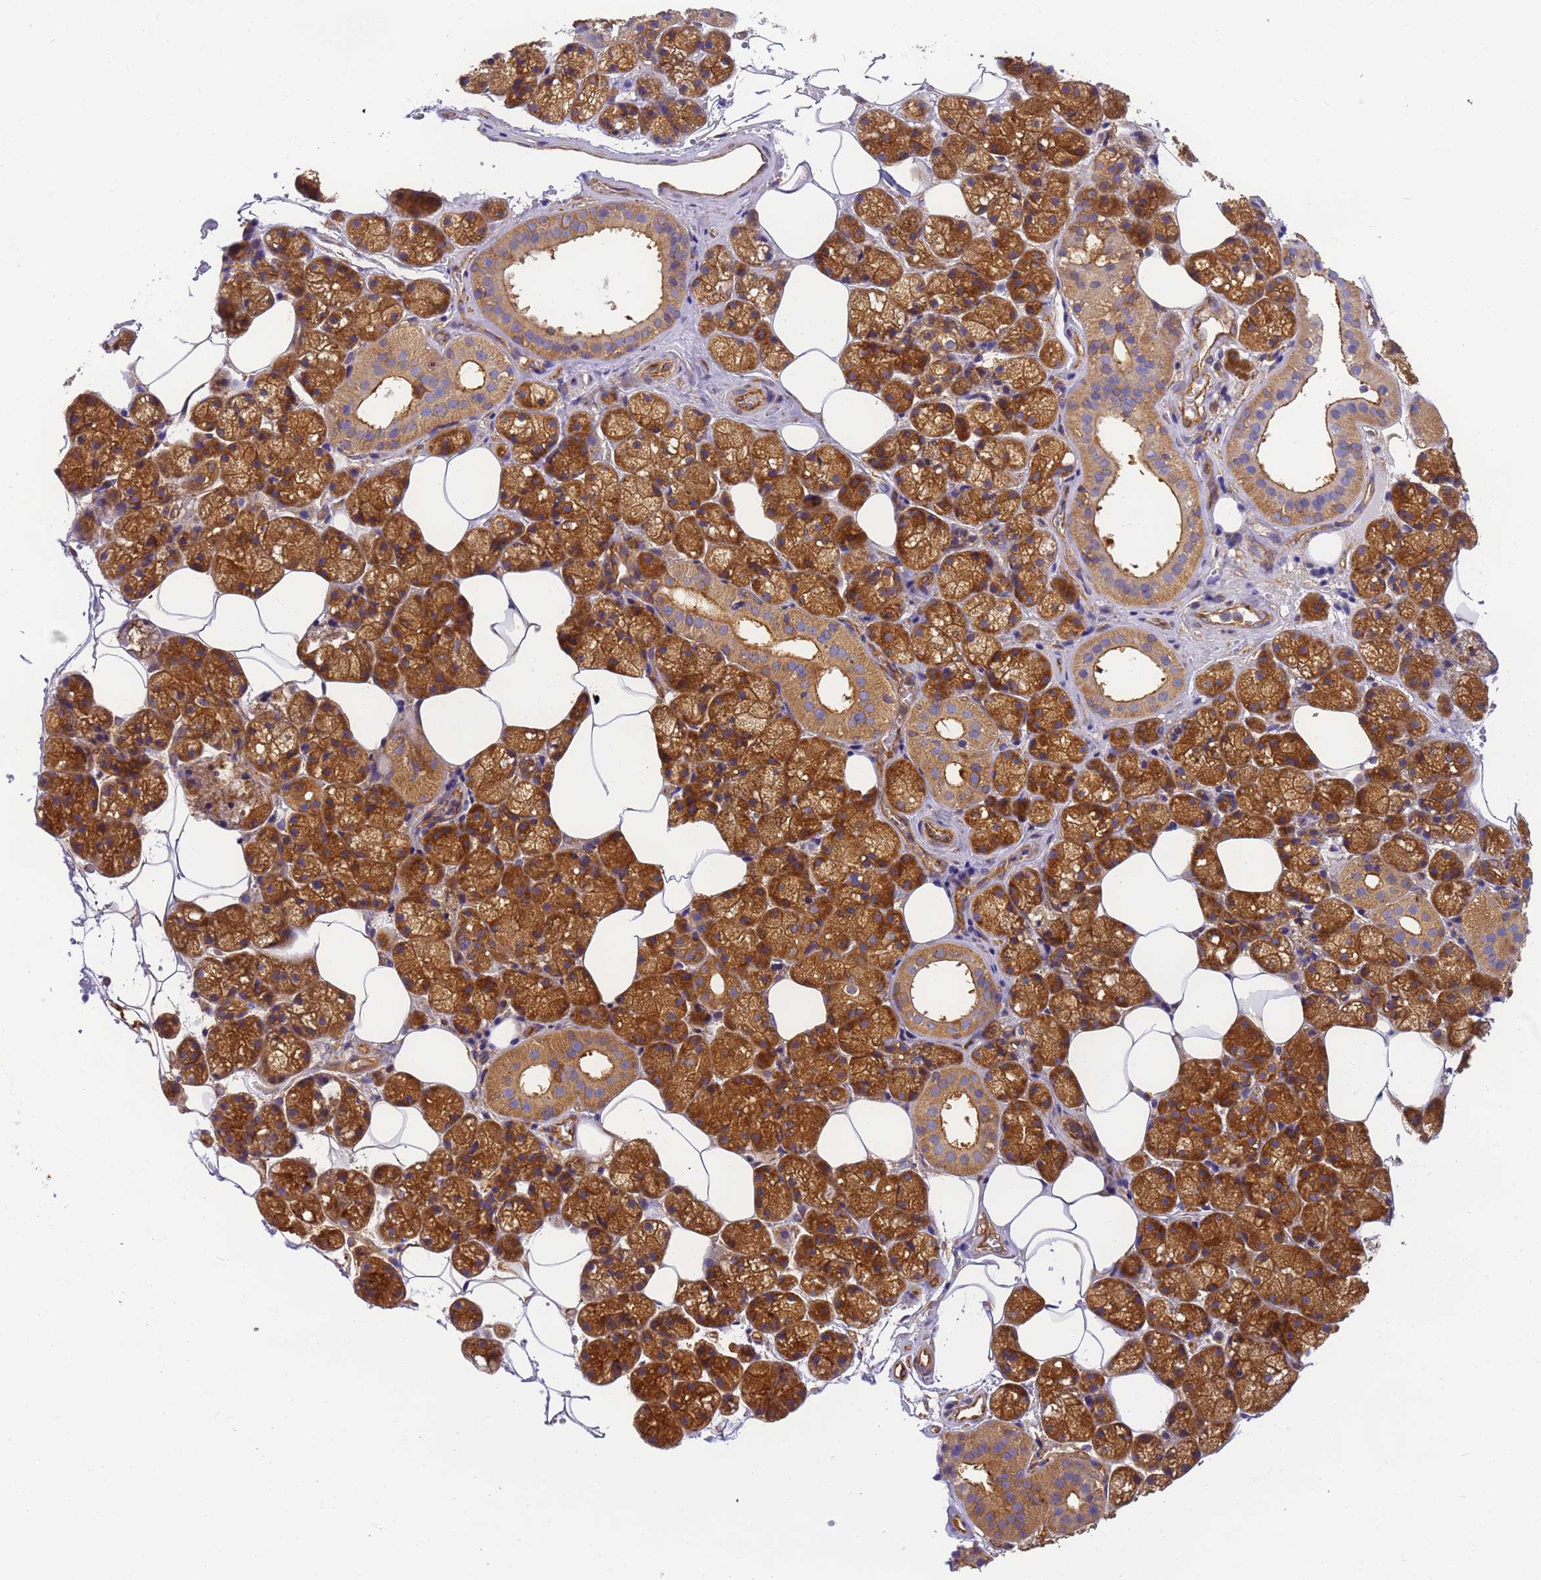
{"staining": {"intensity": "strong", "quantity": ">75%", "location": "cytoplasmic/membranous"}, "tissue": "salivary gland", "cell_type": "Glandular cells", "image_type": "normal", "snomed": [{"axis": "morphology", "description": "Normal tissue, NOS"}, {"axis": "topography", "description": "Salivary gland"}], "caption": "About >75% of glandular cells in benign human salivary gland display strong cytoplasmic/membranous protein staining as visualized by brown immunohistochemical staining.", "gene": "DYNC1I2", "patient": {"sex": "male", "age": 62}}